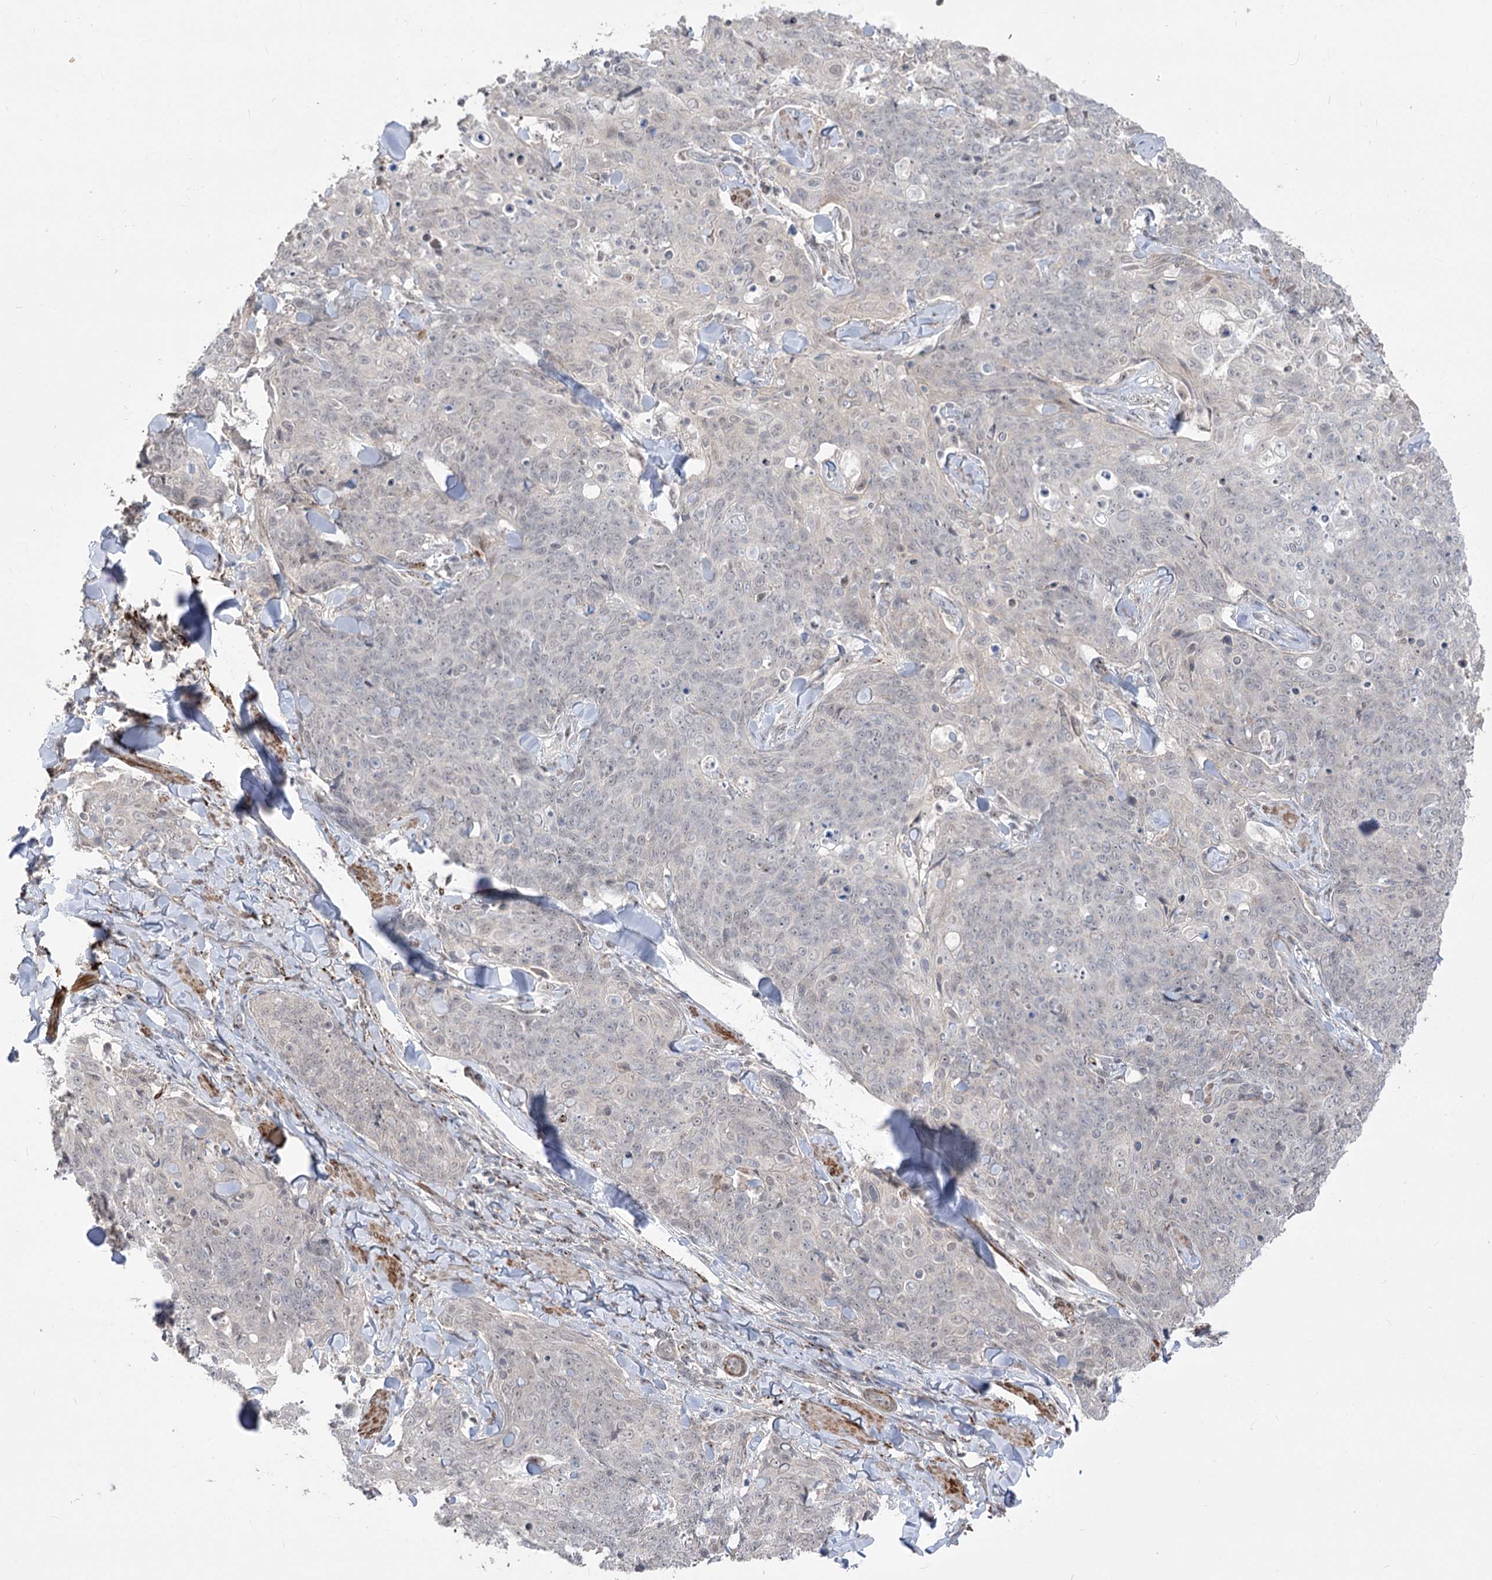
{"staining": {"intensity": "negative", "quantity": "none", "location": "none"}, "tissue": "skin cancer", "cell_type": "Tumor cells", "image_type": "cancer", "snomed": [{"axis": "morphology", "description": "Squamous cell carcinoma, NOS"}, {"axis": "topography", "description": "Skin"}, {"axis": "topography", "description": "Vulva"}], "caption": "Tumor cells show no significant expression in skin squamous cell carcinoma. Brightfield microscopy of IHC stained with DAB (3,3'-diaminobenzidine) (brown) and hematoxylin (blue), captured at high magnification.", "gene": "ZSCAN23", "patient": {"sex": "female", "age": 85}}